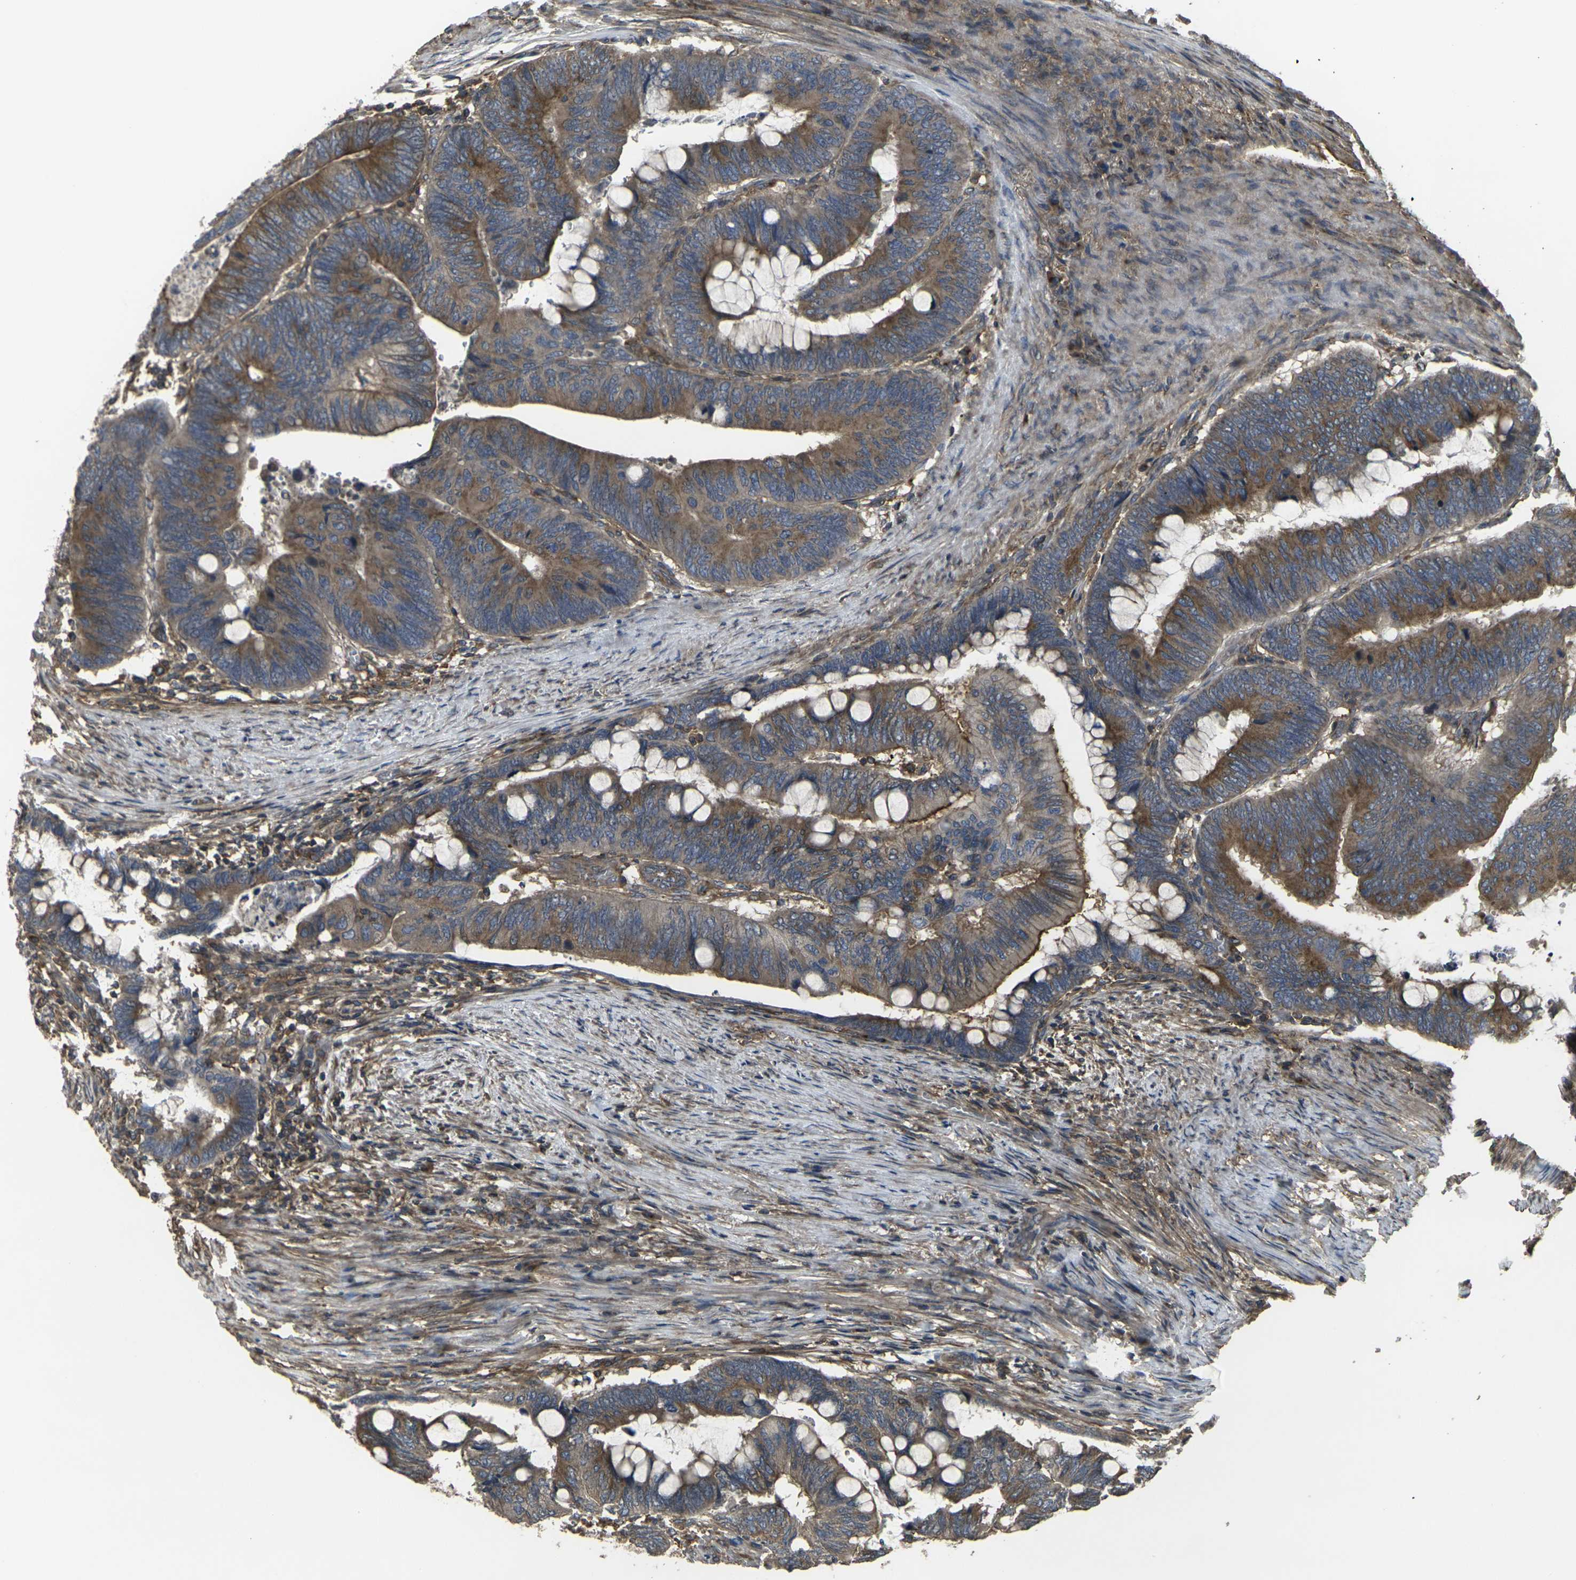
{"staining": {"intensity": "moderate", "quantity": ">75%", "location": "cytoplasmic/membranous"}, "tissue": "colorectal cancer", "cell_type": "Tumor cells", "image_type": "cancer", "snomed": [{"axis": "morphology", "description": "Normal tissue, NOS"}, {"axis": "morphology", "description": "Adenocarcinoma, NOS"}, {"axis": "topography", "description": "Rectum"}, {"axis": "topography", "description": "Peripheral nerve tissue"}], "caption": "Brown immunohistochemical staining in colorectal cancer (adenocarcinoma) exhibits moderate cytoplasmic/membranous expression in about >75% of tumor cells.", "gene": "PRKACB", "patient": {"sex": "male", "age": 92}}